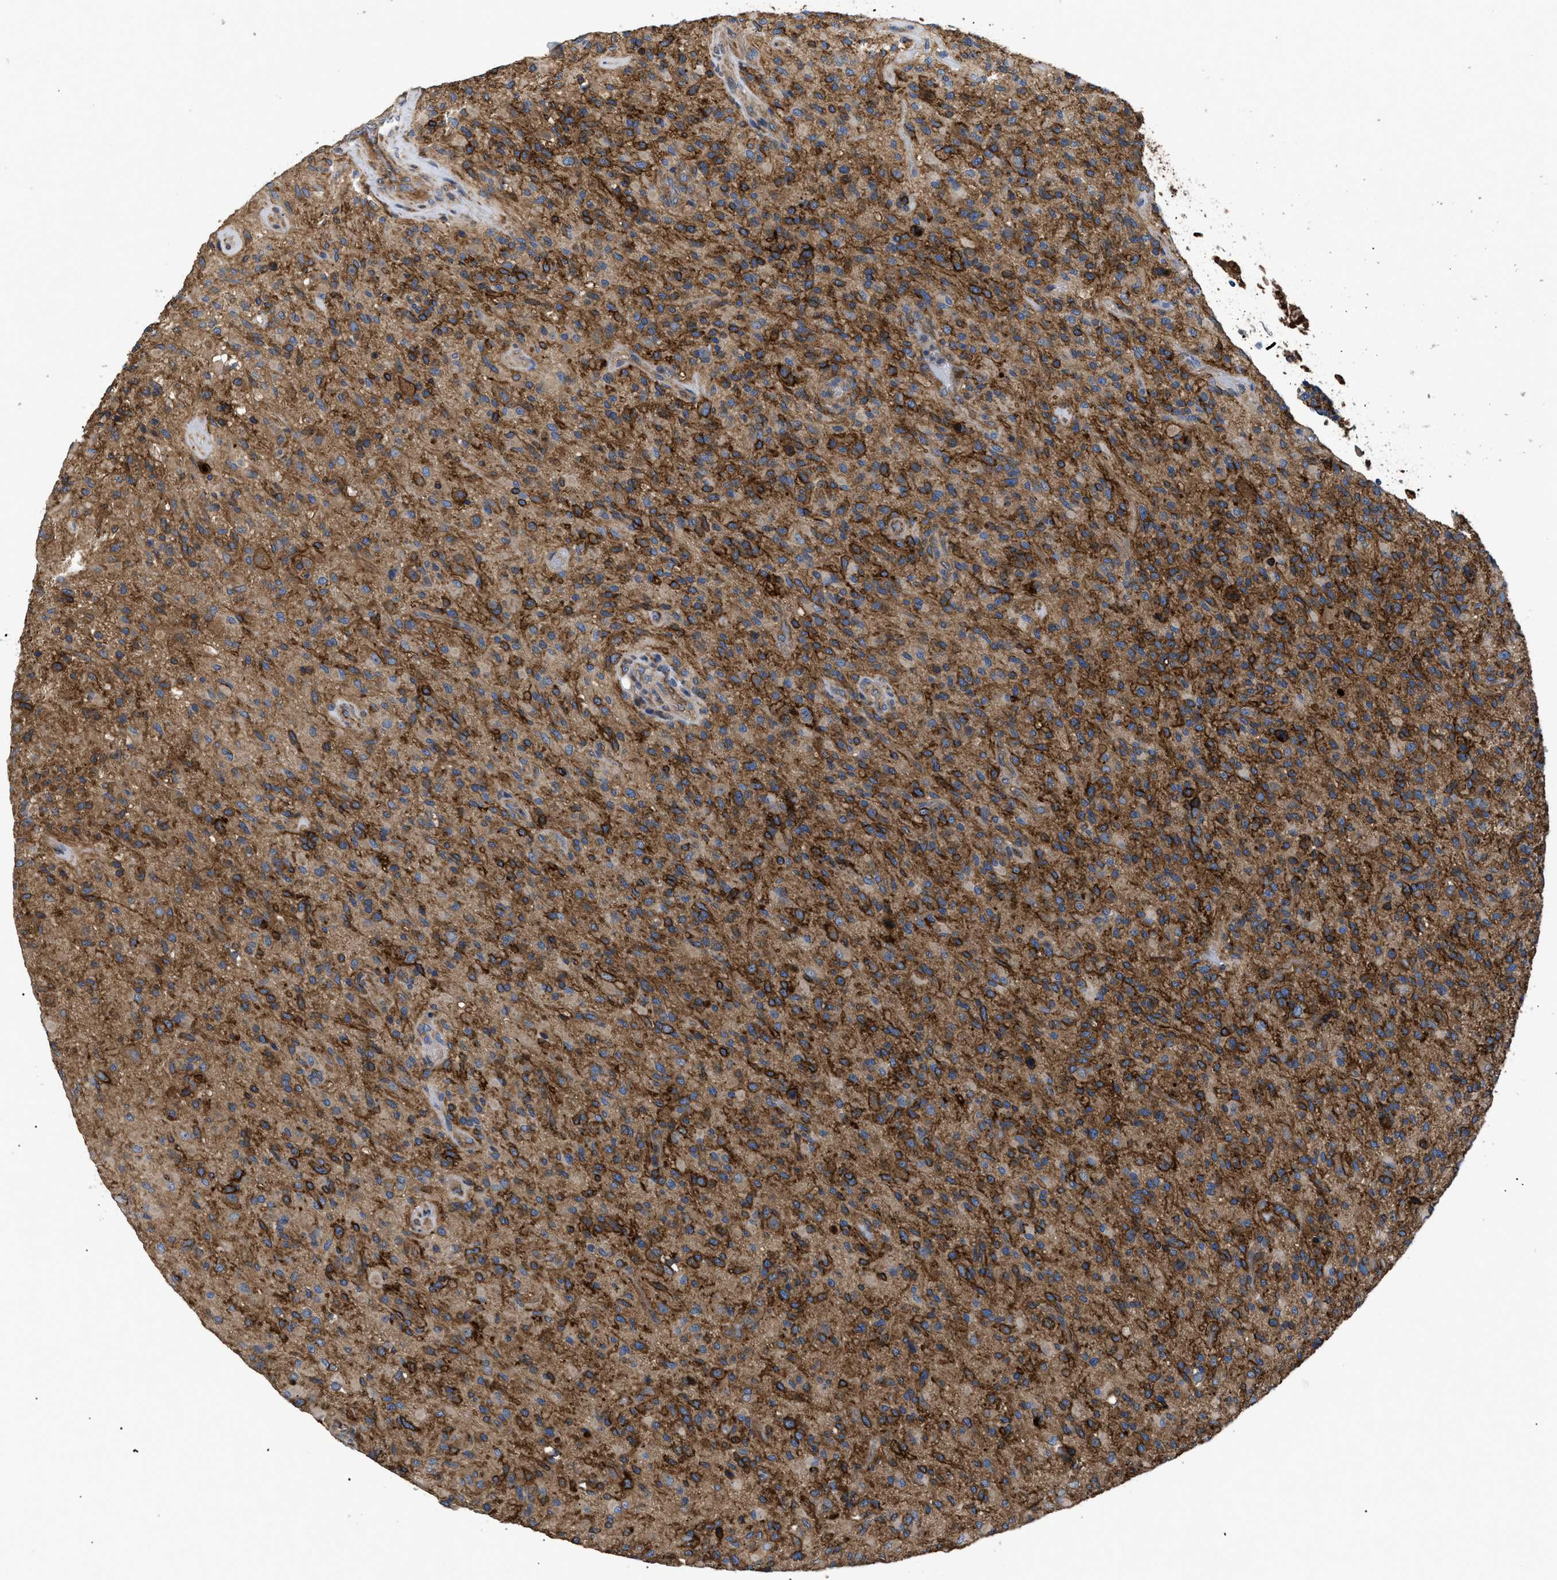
{"staining": {"intensity": "strong", "quantity": ">75%", "location": "cytoplasmic/membranous"}, "tissue": "glioma", "cell_type": "Tumor cells", "image_type": "cancer", "snomed": [{"axis": "morphology", "description": "Glioma, malignant, High grade"}, {"axis": "topography", "description": "Brain"}], "caption": "DAB immunohistochemical staining of human malignant glioma (high-grade) reveals strong cytoplasmic/membranous protein staining in about >75% of tumor cells.", "gene": "NT5E", "patient": {"sex": "male", "age": 71}}